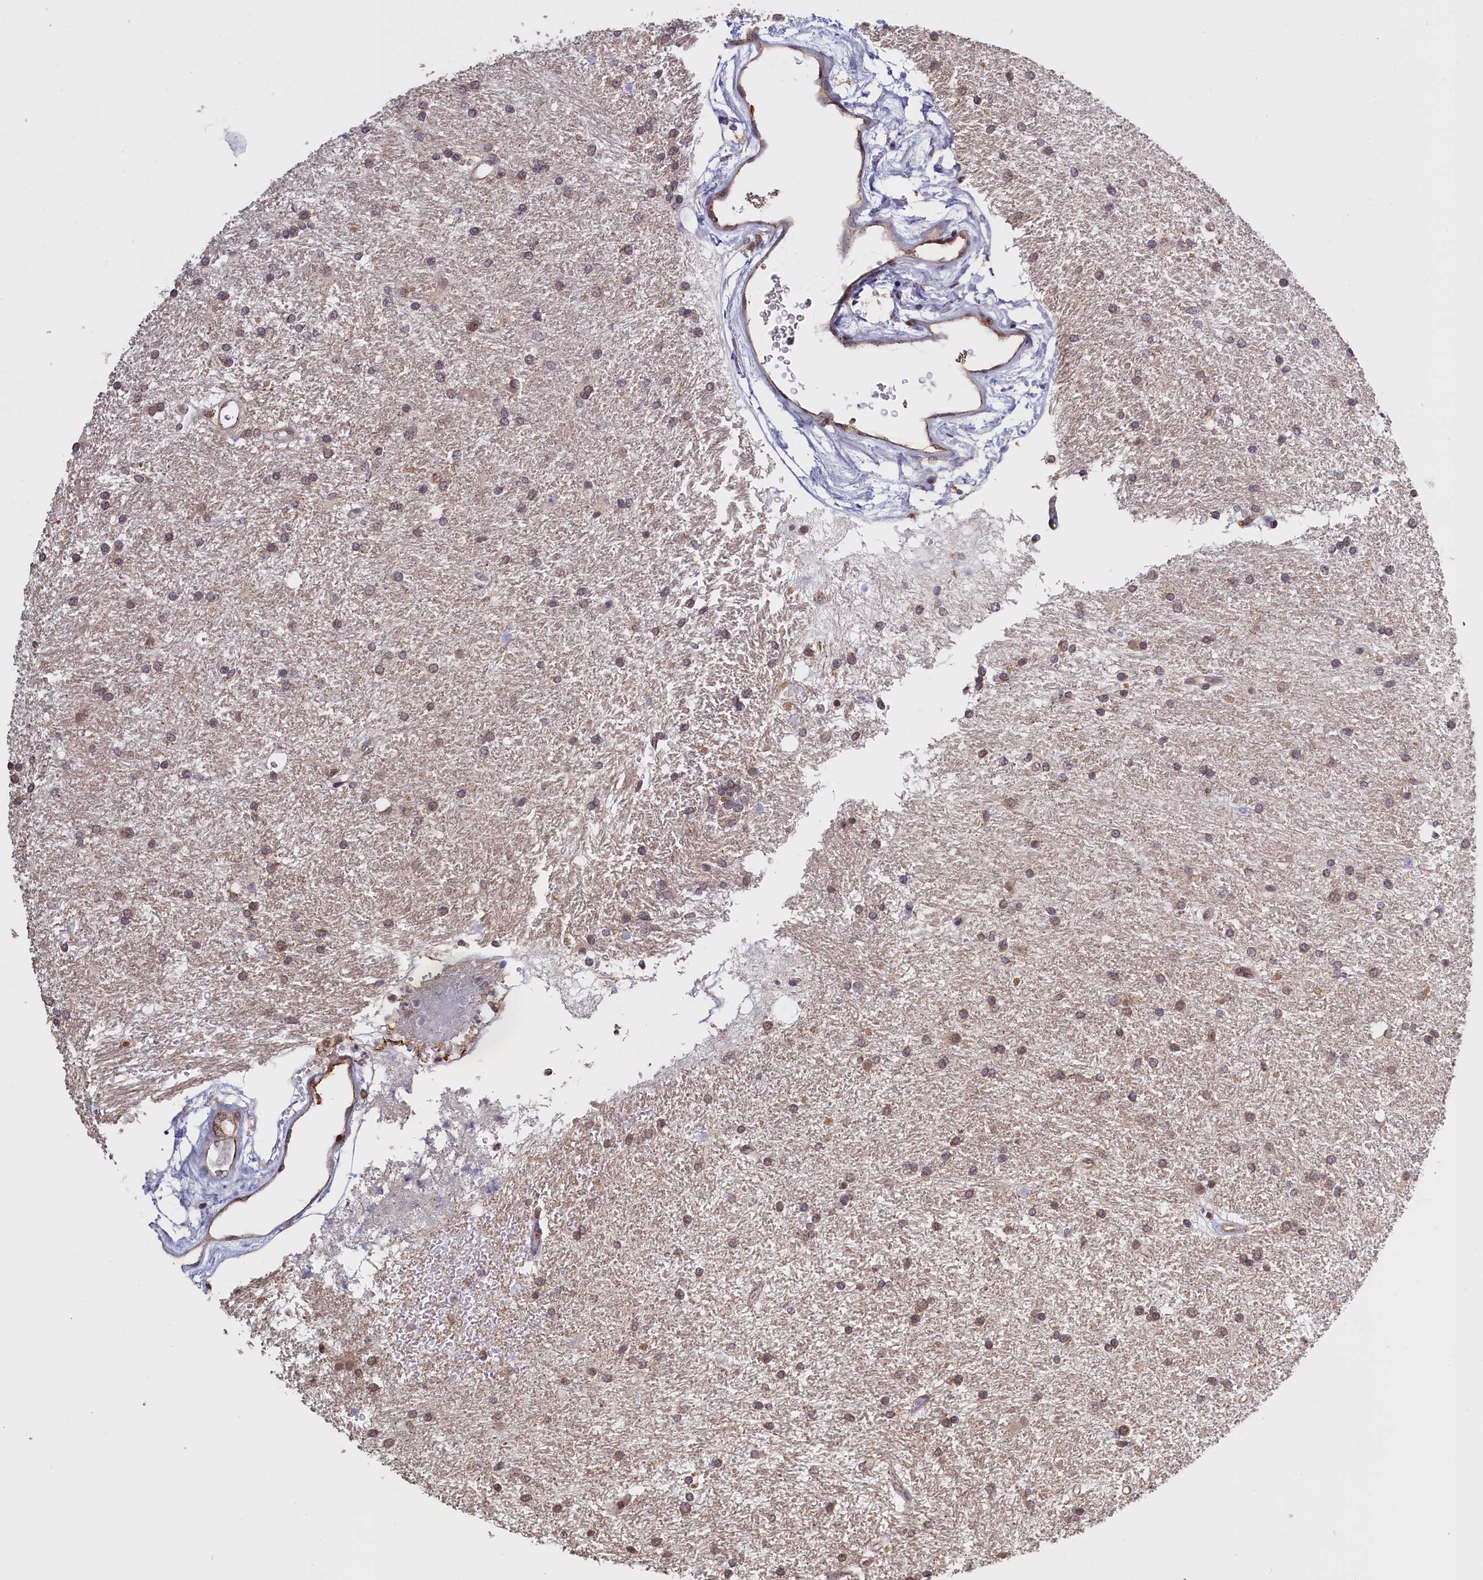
{"staining": {"intensity": "weak", "quantity": ">75%", "location": "cytoplasmic/membranous,nuclear"}, "tissue": "glioma", "cell_type": "Tumor cells", "image_type": "cancer", "snomed": [{"axis": "morphology", "description": "Glioma, malignant, High grade"}, {"axis": "topography", "description": "Brain"}], "caption": "The image demonstrates staining of glioma, revealing weak cytoplasmic/membranous and nuclear protein staining (brown color) within tumor cells. (Brightfield microscopy of DAB IHC at high magnification).", "gene": "COL19A1", "patient": {"sex": "male", "age": 77}}